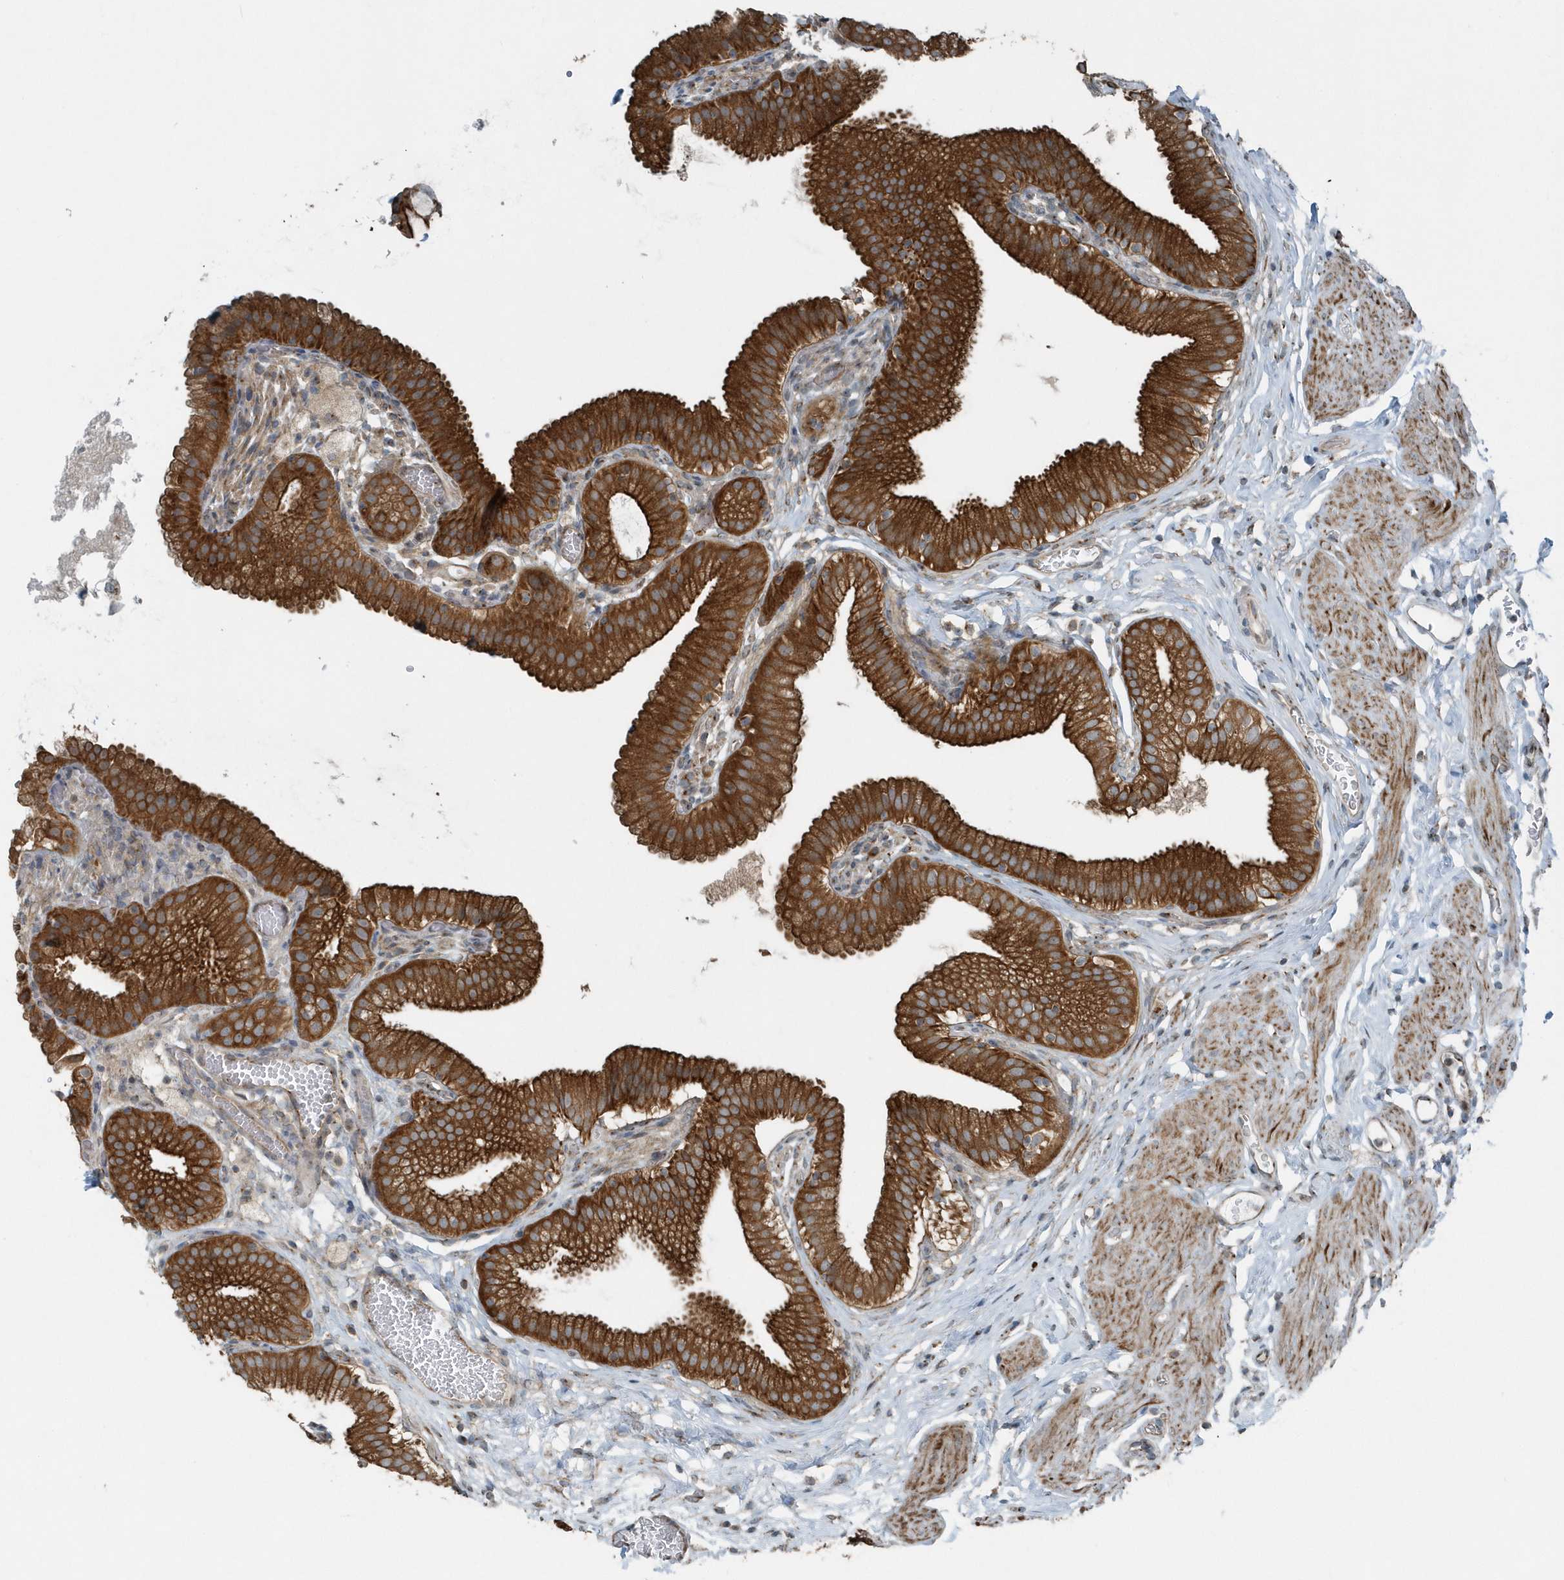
{"staining": {"intensity": "strong", "quantity": ">75%", "location": "cytoplasmic/membranous"}, "tissue": "gallbladder", "cell_type": "Glandular cells", "image_type": "normal", "snomed": [{"axis": "morphology", "description": "Normal tissue, NOS"}, {"axis": "topography", "description": "Gallbladder"}], "caption": "This is a photomicrograph of immunohistochemistry (IHC) staining of normal gallbladder, which shows strong staining in the cytoplasmic/membranous of glandular cells.", "gene": "GCC2", "patient": {"sex": "male", "age": 54}}